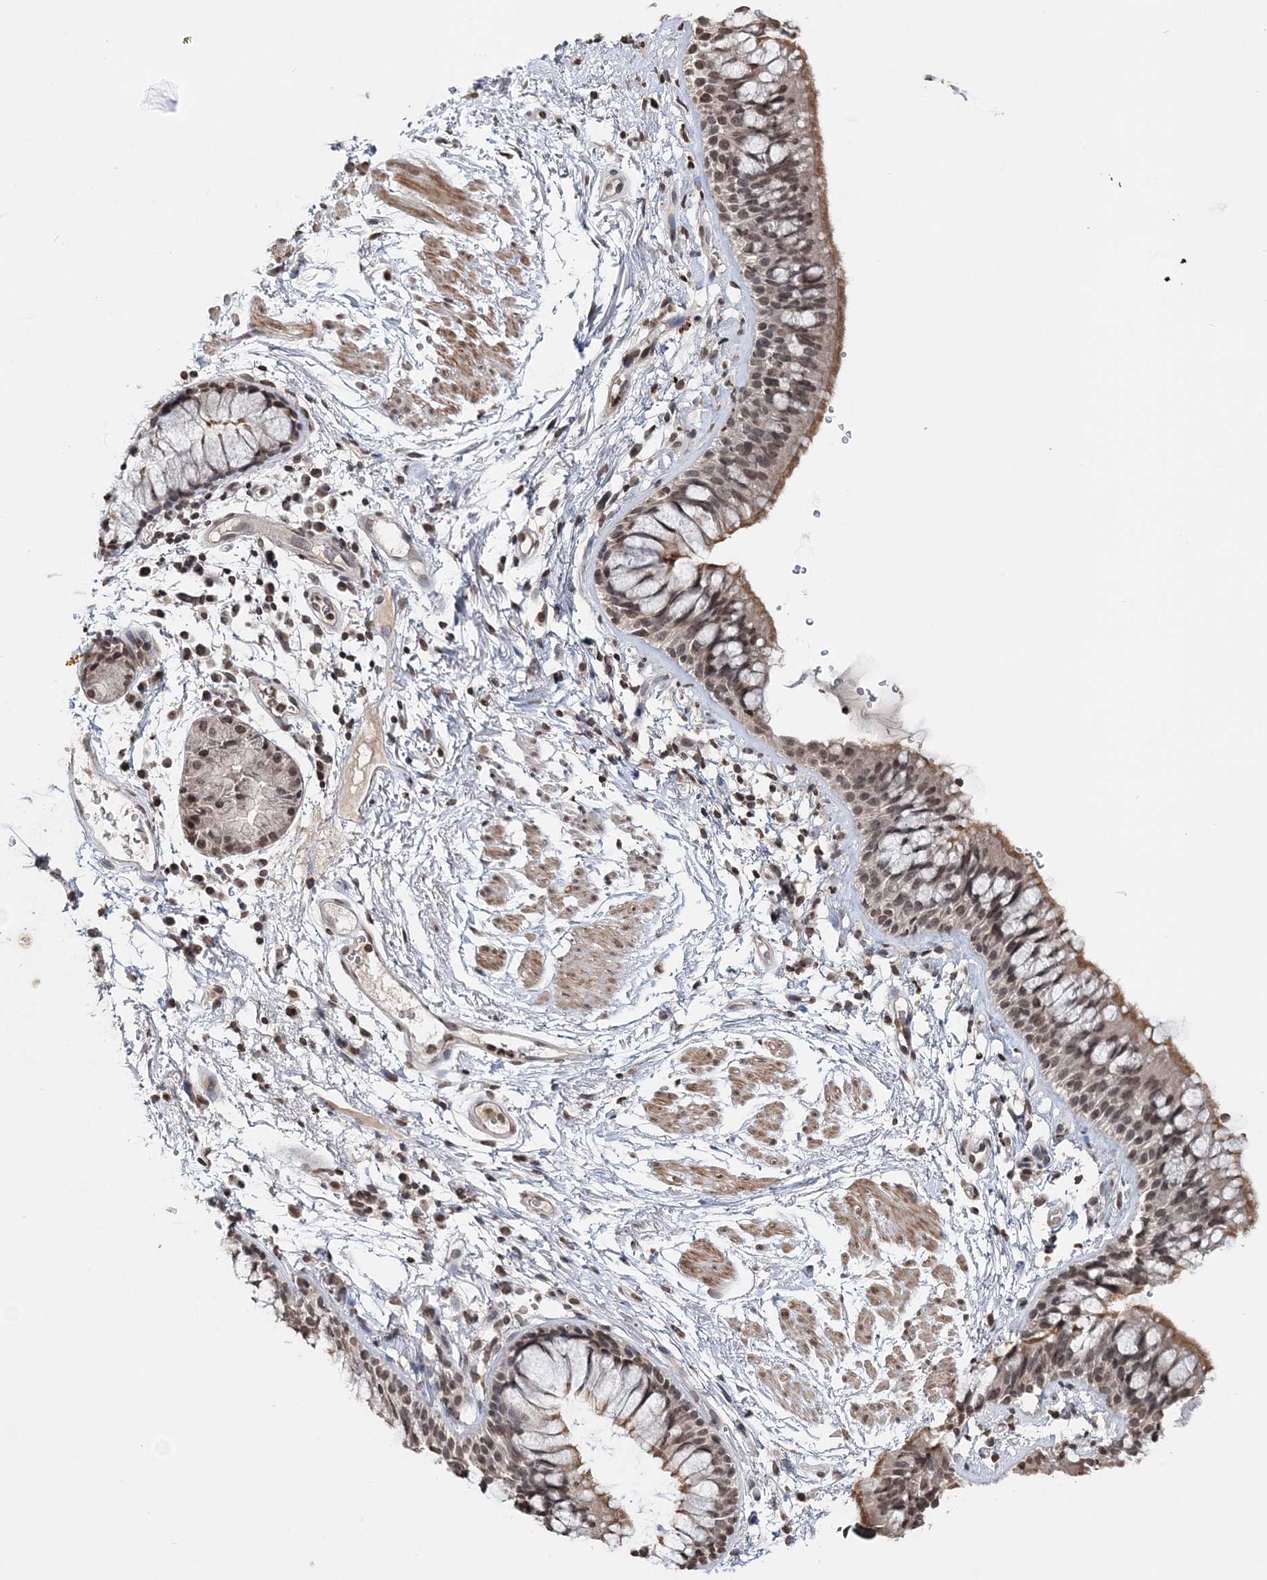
{"staining": {"intensity": "moderate", "quantity": ">75%", "location": "cytoplasmic/membranous,nuclear"}, "tissue": "bronchus", "cell_type": "Respiratory epithelial cells", "image_type": "normal", "snomed": [{"axis": "morphology", "description": "Normal tissue, NOS"}, {"axis": "topography", "description": "Cartilage tissue"}, {"axis": "topography", "description": "Bronchus"}], "caption": "Immunohistochemical staining of unremarkable bronchus displays moderate cytoplasmic/membranous,nuclear protein positivity in about >75% of respiratory epithelial cells.", "gene": "SOWAHB", "patient": {"sex": "female", "age": 73}}